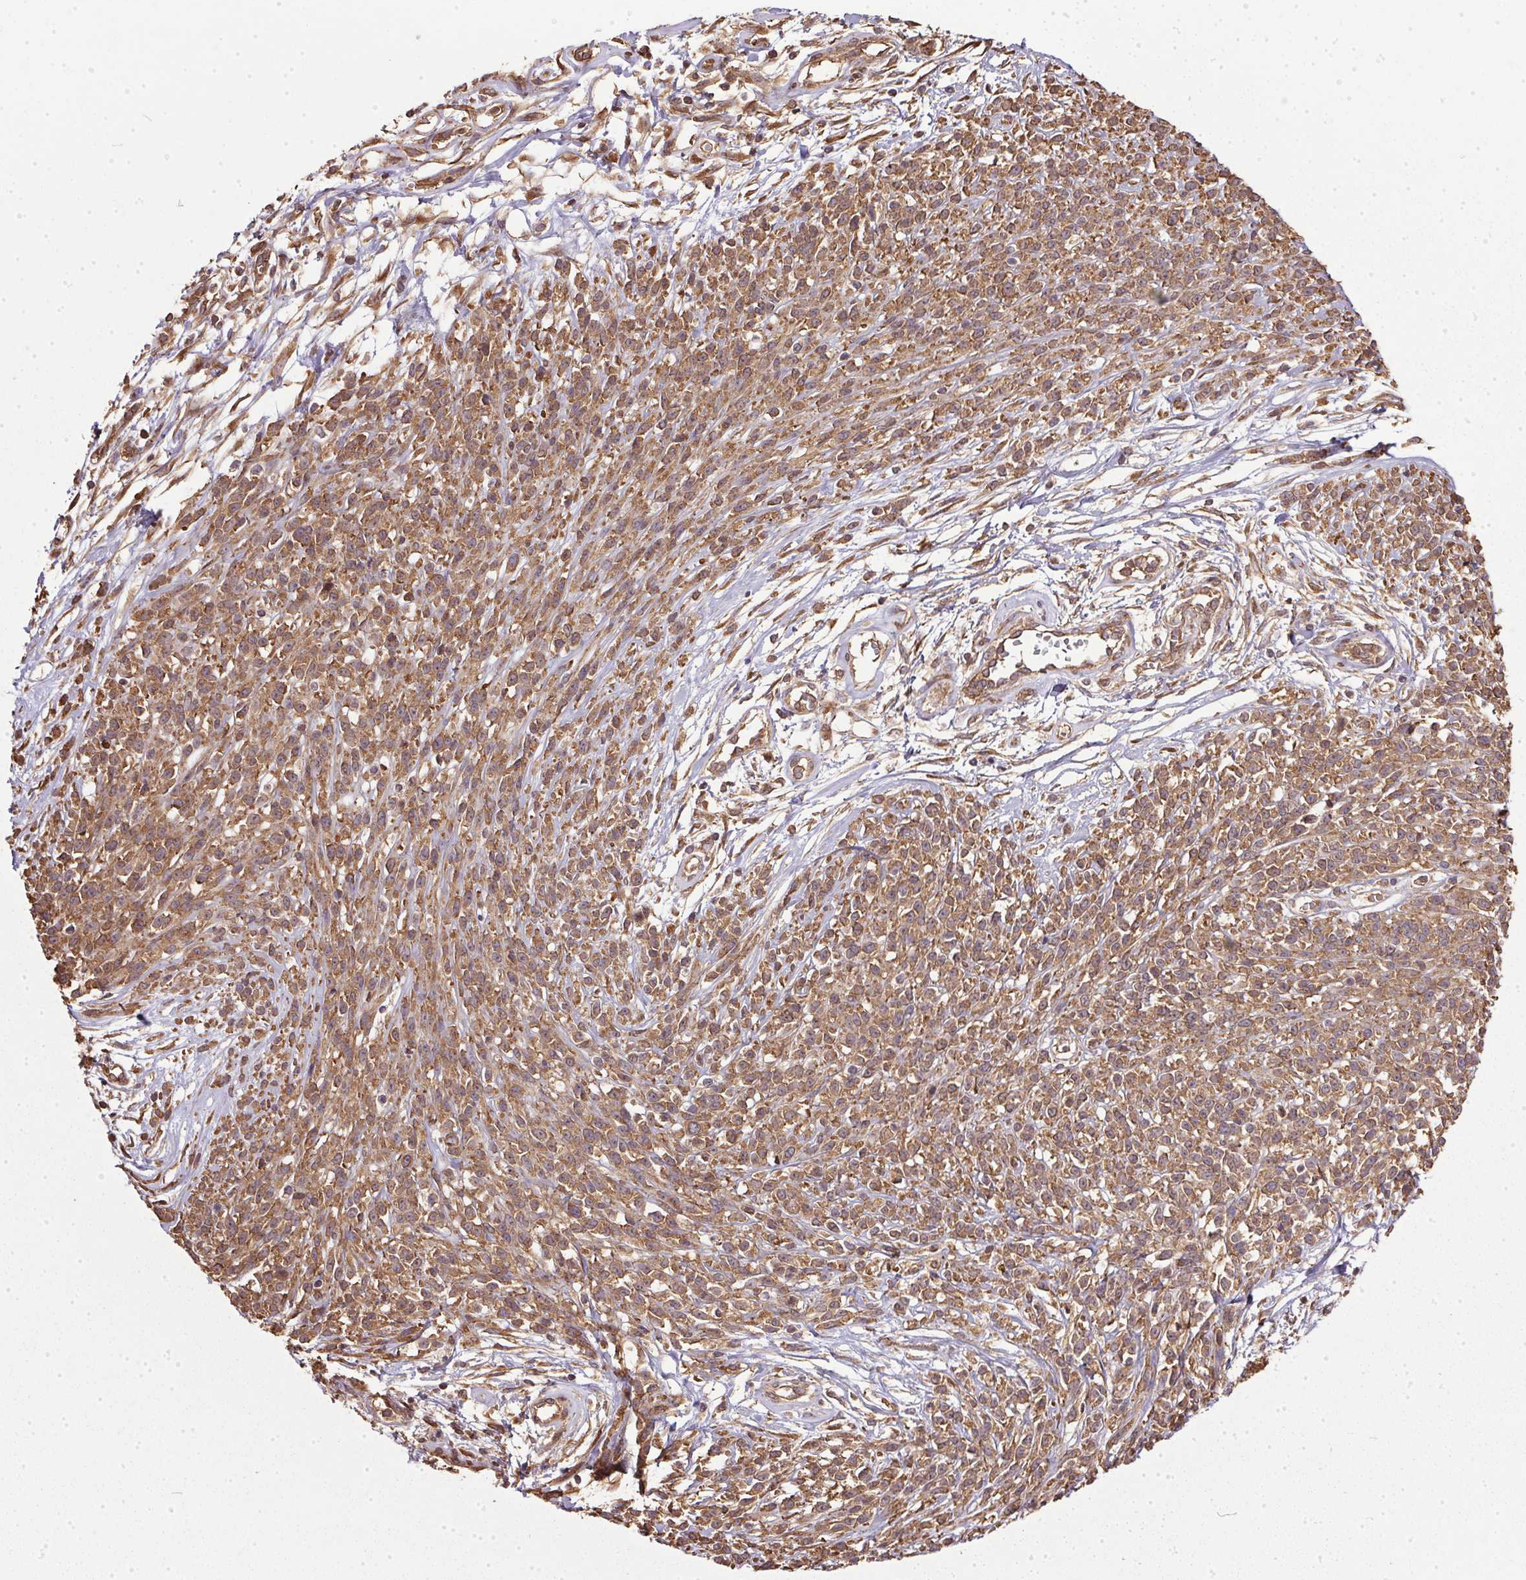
{"staining": {"intensity": "moderate", "quantity": ">75%", "location": "cytoplasmic/membranous"}, "tissue": "melanoma", "cell_type": "Tumor cells", "image_type": "cancer", "snomed": [{"axis": "morphology", "description": "Malignant melanoma, NOS"}, {"axis": "topography", "description": "Skin"}, {"axis": "topography", "description": "Skin of trunk"}], "caption": "Moderate cytoplasmic/membranous staining is present in approximately >75% of tumor cells in malignant melanoma. Nuclei are stained in blue.", "gene": "EIF2S1", "patient": {"sex": "male", "age": 74}}